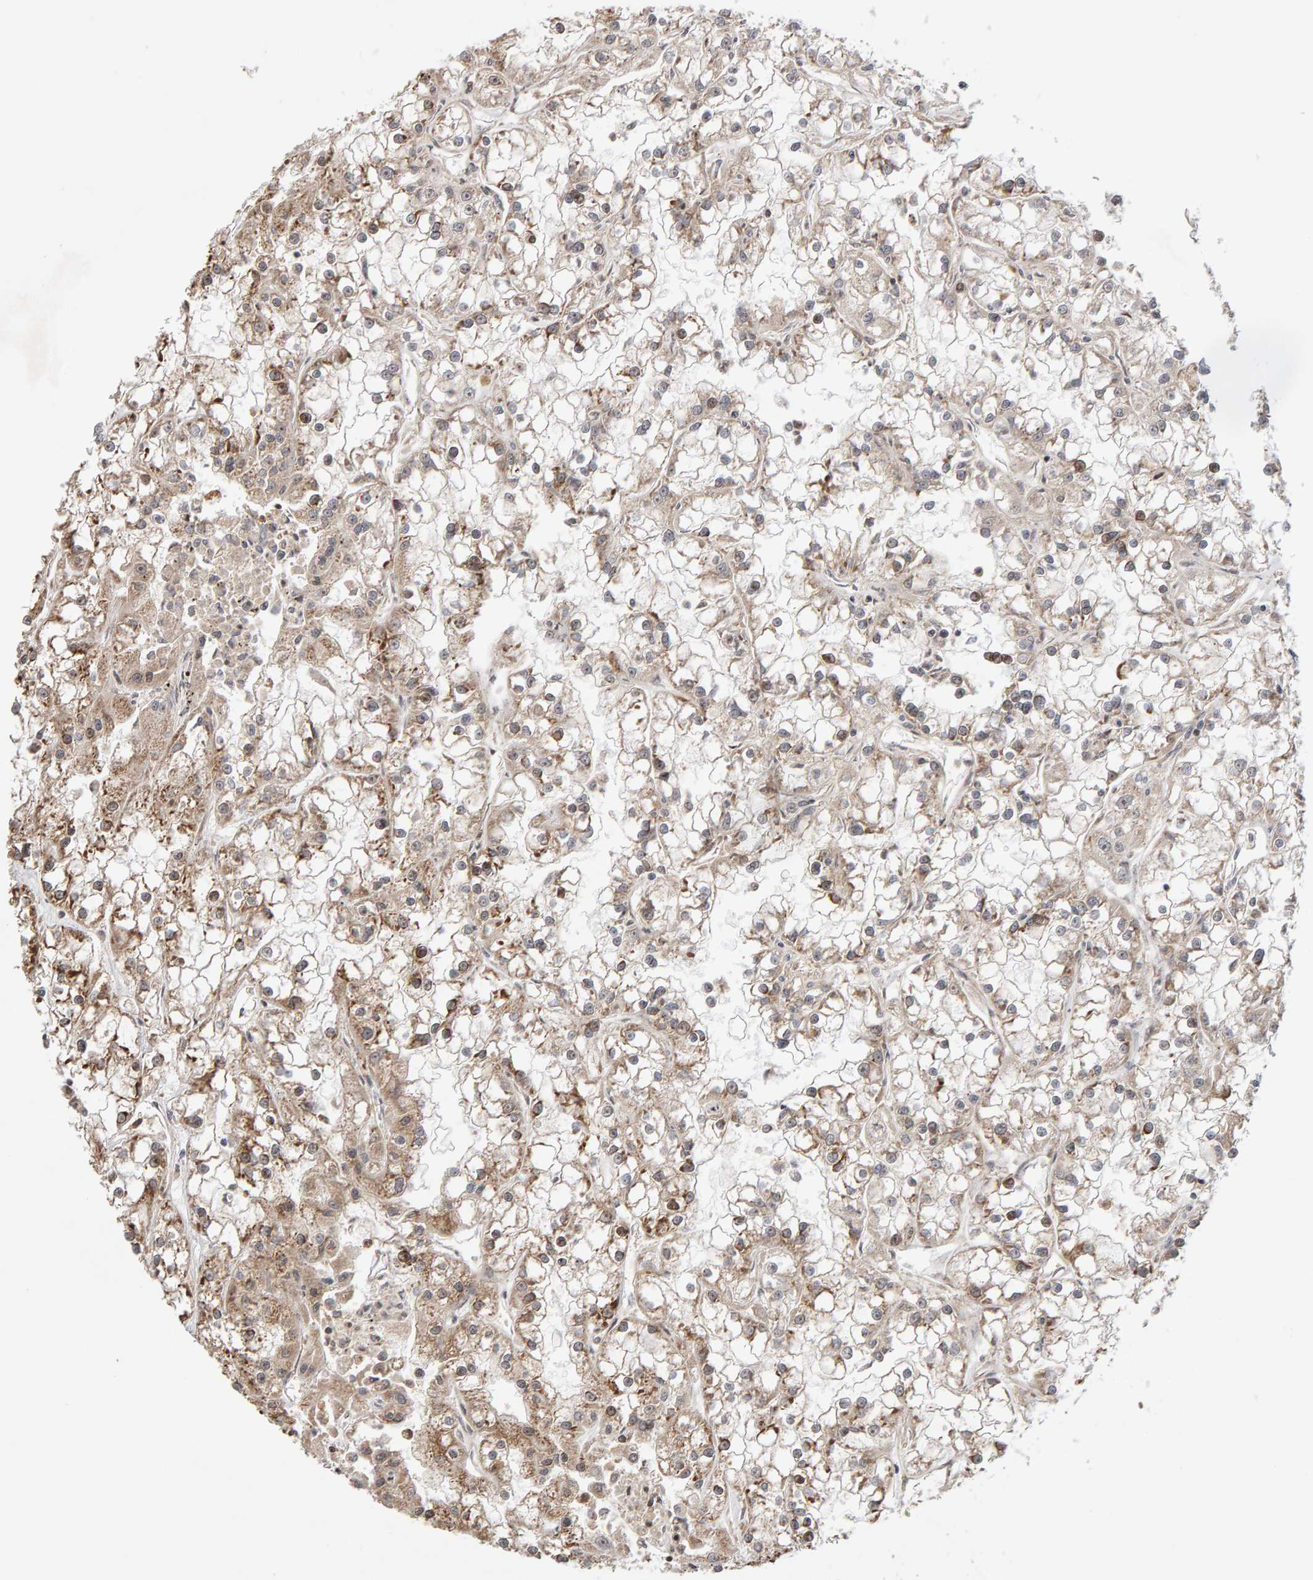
{"staining": {"intensity": "moderate", "quantity": "<25%", "location": "cytoplasmic/membranous"}, "tissue": "renal cancer", "cell_type": "Tumor cells", "image_type": "cancer", "snomed": [{"axis": "morphology", "description": "Adenocarcinoma, NOS"}, {"axis": "topography", "description": "Kidney"}], "caption": "Approximately <25% of tumor cells in human renal cancer exhibit moderate cytoplasmic/membranous protein staining as visualized by brown immunohistochemical staining.", "gene": "LZTS1", "patient": {"sex": "female", "age": 52}}